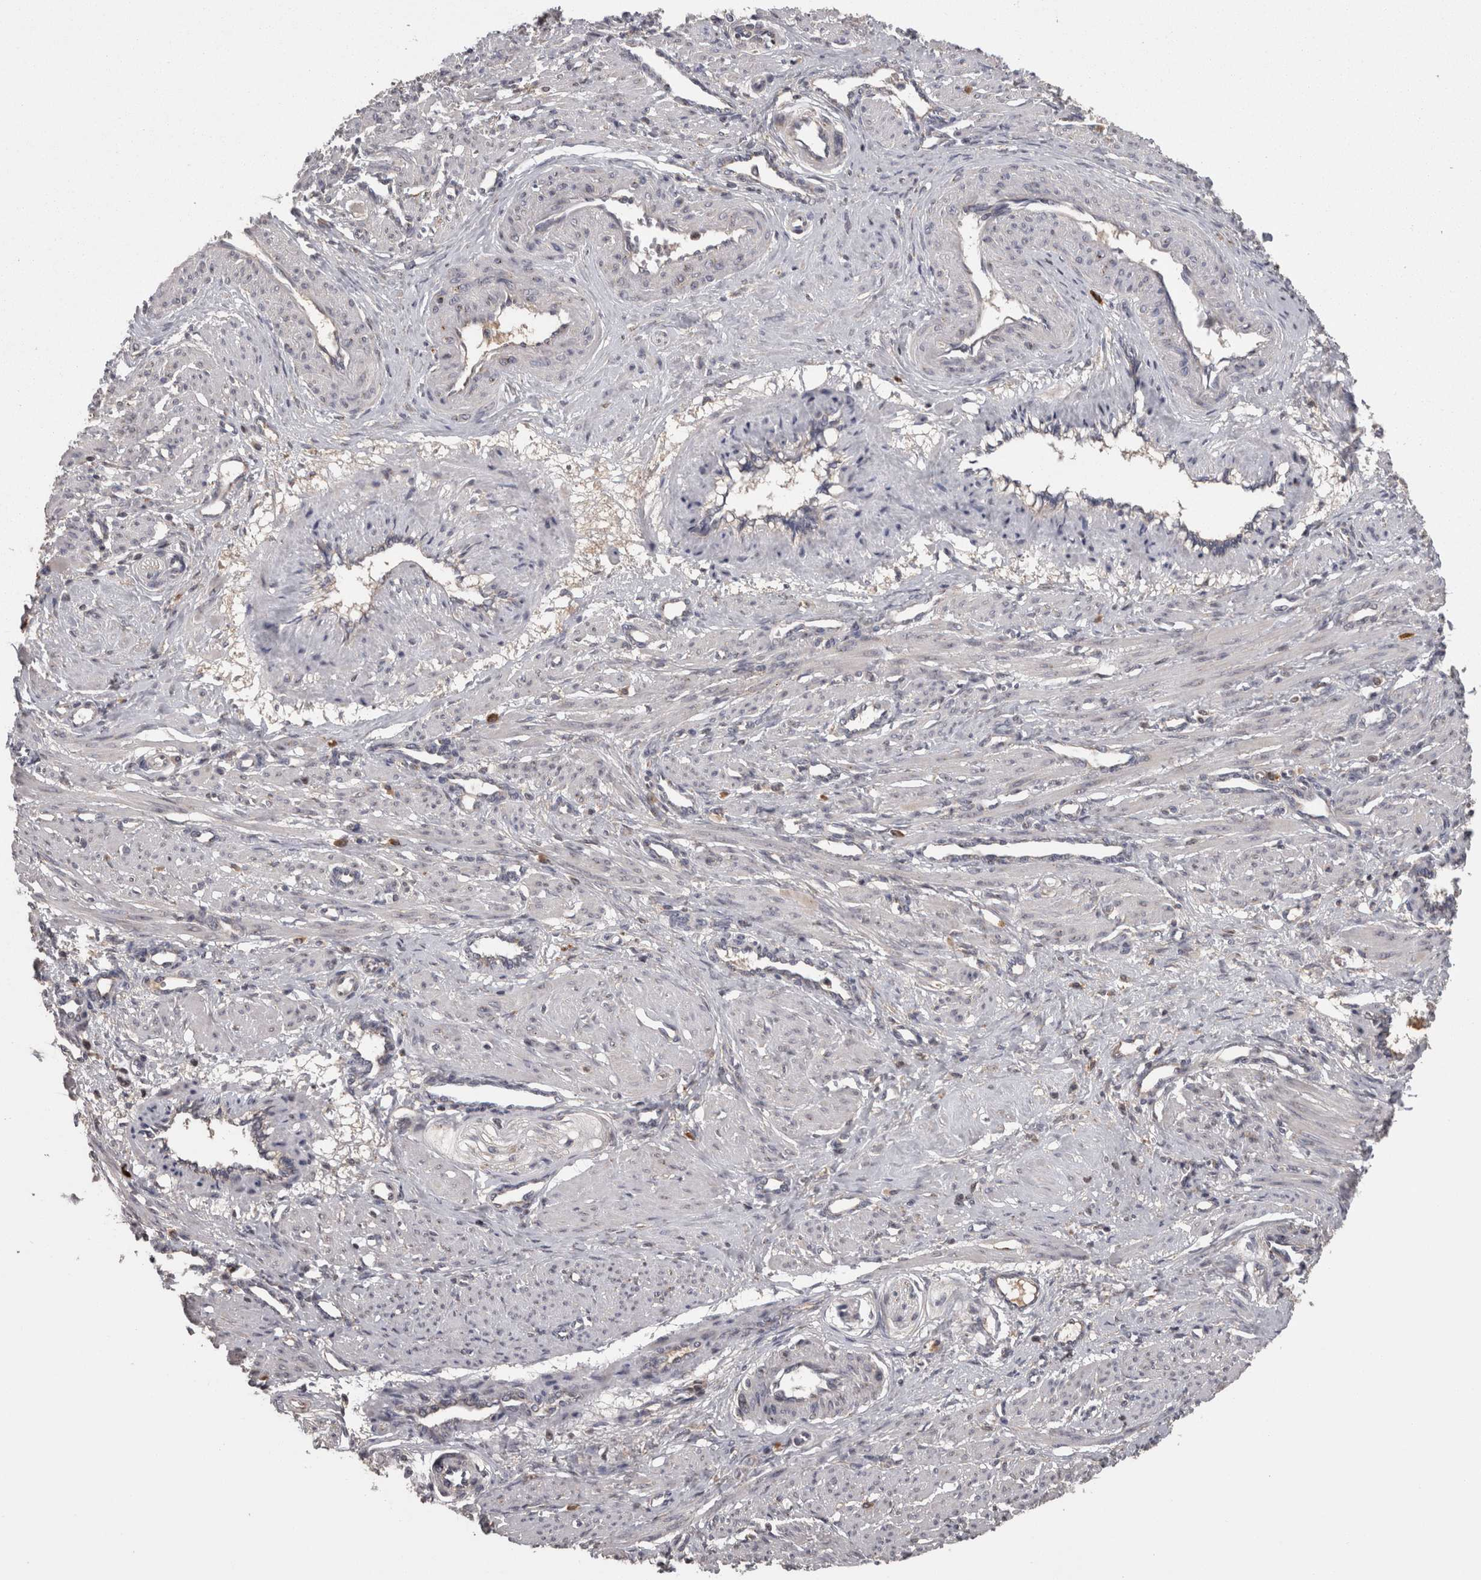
{"staining": {"intensity": "negative", "quantity": "none", "location": "none"}, "tissue": "smooth muscle", "cell_type": "Smooth muscle cells", "image_type": "normal", "snomed": [{"axis": "morphology", "description": "Normal tissue, NOS"}, {"axis": "topography", "description": "Endometrium"}], "caption": "Immunohistochemistry micrograph of benign smooth muscle: human smooth muscle stained with DAB shows no significant protein expression in smooth muscle cells.", "gene": "PCM1", "patient": {"sex": "female", "age": 33}}